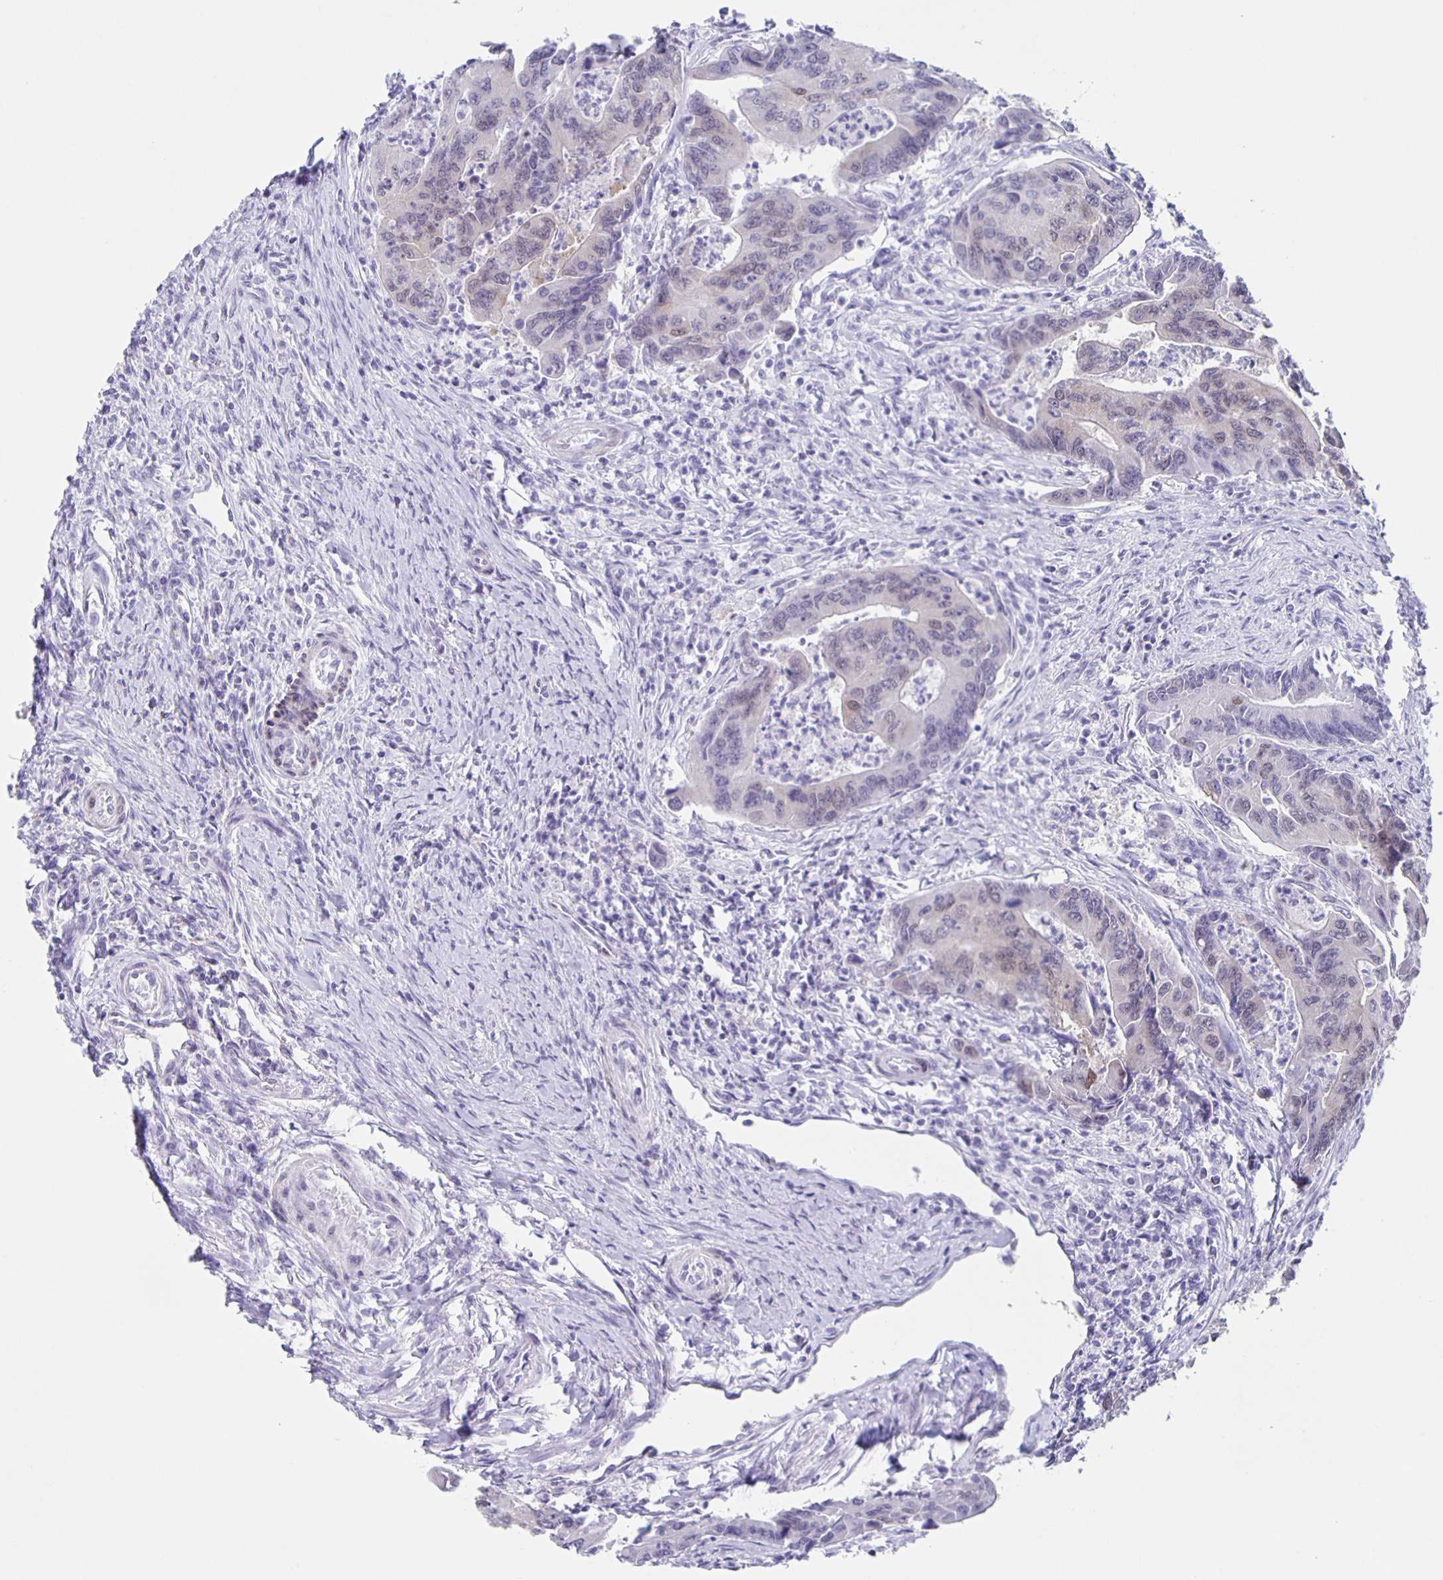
{"staining": {"intensity": "negative", "quantity": "none", "location": "none"}, "tissue": "colorectal cancer", "cell_type": "Tumor cells", "image_type": "cancer", "snomed": [{"axis": "morphology", "description": "Adenocarcinoma, NOS"}, {"axis": "topography", "description": "Colon"}], "caption": "Colorectal adenocarcinoma stained for a protein using immunohistochemistry displays no positivity tumor cells.", "gene": "TPPP", "patient": {"sex": "female", "age": 67}}